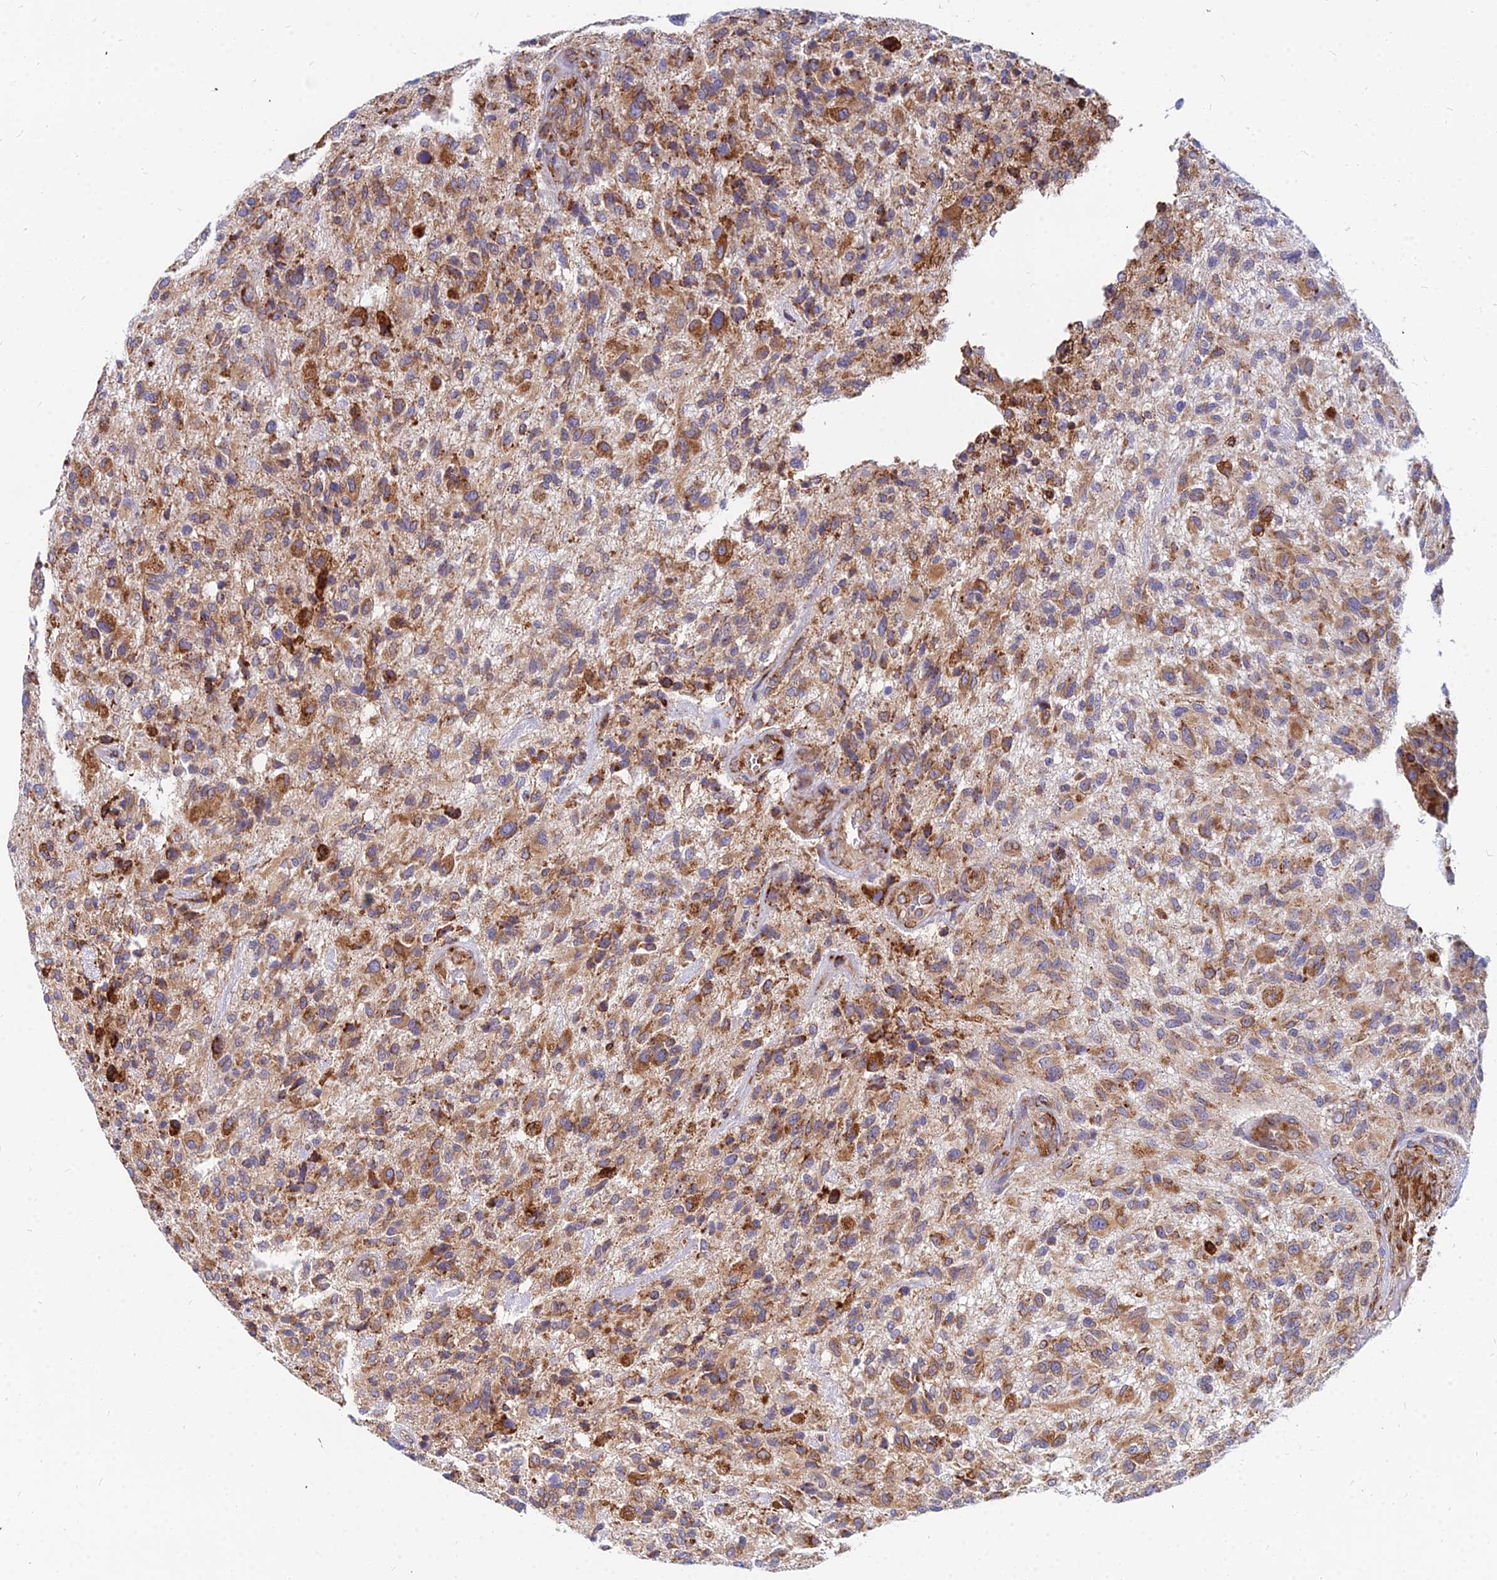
{"staining": {"intensity": "moderate", "quantity": ">75%", "location": "cytoplasmic/membranous"}, "tissue": "glioma", "cell_type": "Tumor cells", "image_type": "cancer", "snomed": [{"axis": "morphology", "description": "Glioma, malignant, High grade"}, {"axis": "topography", "description": "Brain"}], "caption": "This is an image of immunohistochemistry staining of malignant glioma (high-grade), which shows moderate staining in the cytoplasmic/membranous of tumor cells.", "gene": "CCT6B", "patient": {"sex": "male", "age": 47}}